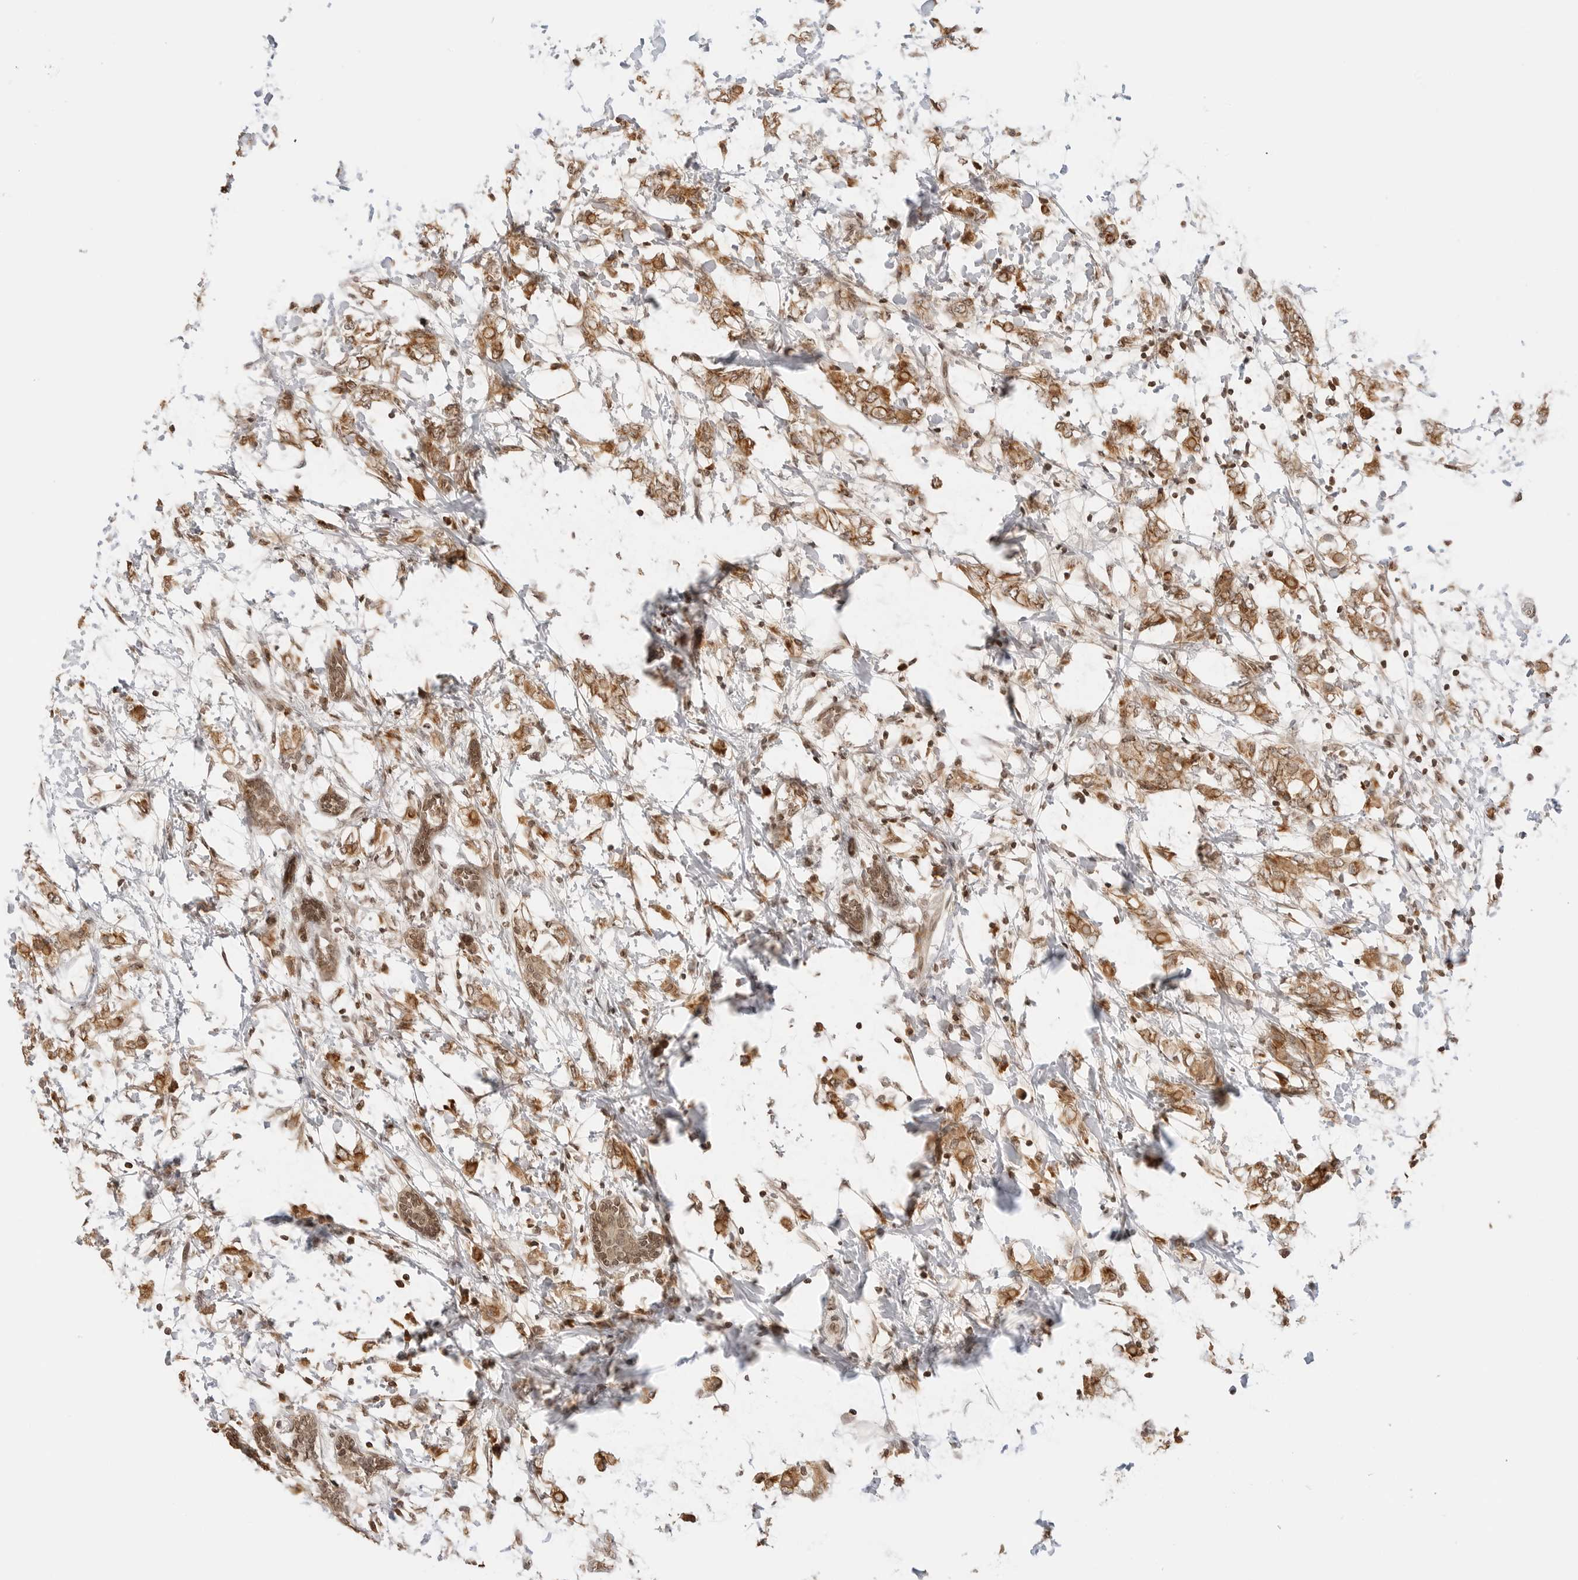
{"staining": {"intensity": "moderate", "quantity": ">75%", "location": "cytoplasmic/membranous,nuclear"}, "tissue": "breast cancer", "cell_type": "Tumor cells", "image_type": "cancer", "snomed": [{"axis": "morphology", "description": "Normal tissue, NOS"}, {"axis": "morphology", "description": "Lobular carcinoma"}, {"axis": "topography", "description": "Breast"}], "caption": "Protein staining of breast cancer (lobular carcinoma) tissue reveals moderate cytoplasmic/membranous and nuclear staining in about >75% of tumor cells.", "gene": "POLH", "patient": {"sex": "female", "age": 47}}